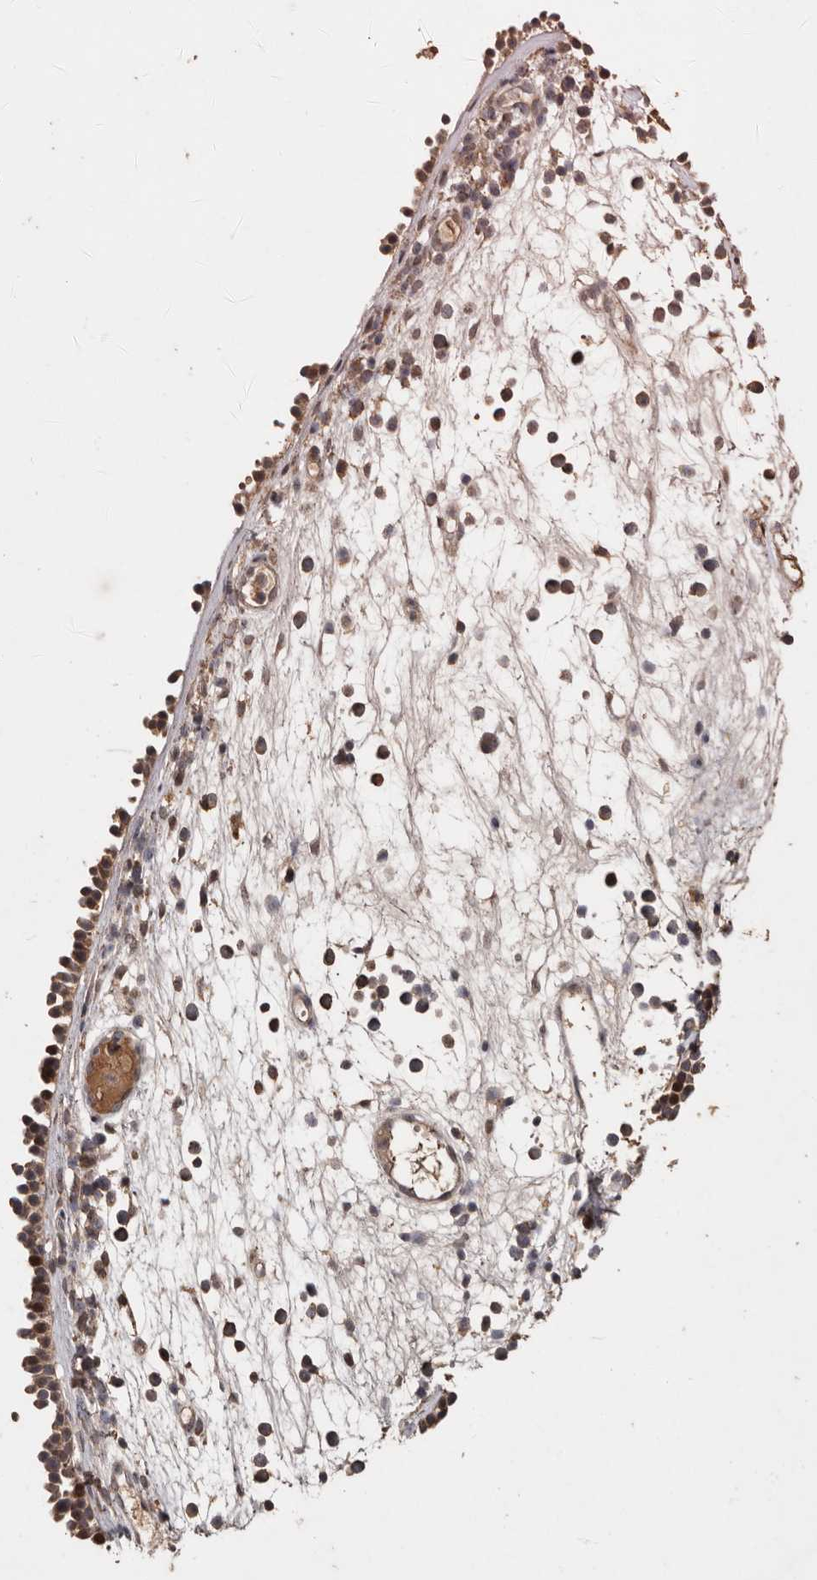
{"staining": {"intensity": "moderate", "quantity": ">75%", "location": "cytoplasmic/membranous"}, "tissue": "nasopharynx", "cell_type": "Respiratory epithelial cells", "image_type": "normal", "snomed": [{"axis": "morphology", "description": "Normal tissue, NOS"}, {"axis": "morphology", "description": "Inflammation, NOS"}, {"axis": "morphology", "description": "Malignant melanoma, Metastatic site"}, {"axis": "topography", "description": "Nasopharynx"}], "caption": "Immunohistochemical staining of normal nasopharynx exhibits moderate cytoplasmic/membranous protein positivity in about >75% of respiratory epithelial cells.", "gene": "RANBP17", "patient": {"sex": "male", "age": 70}}